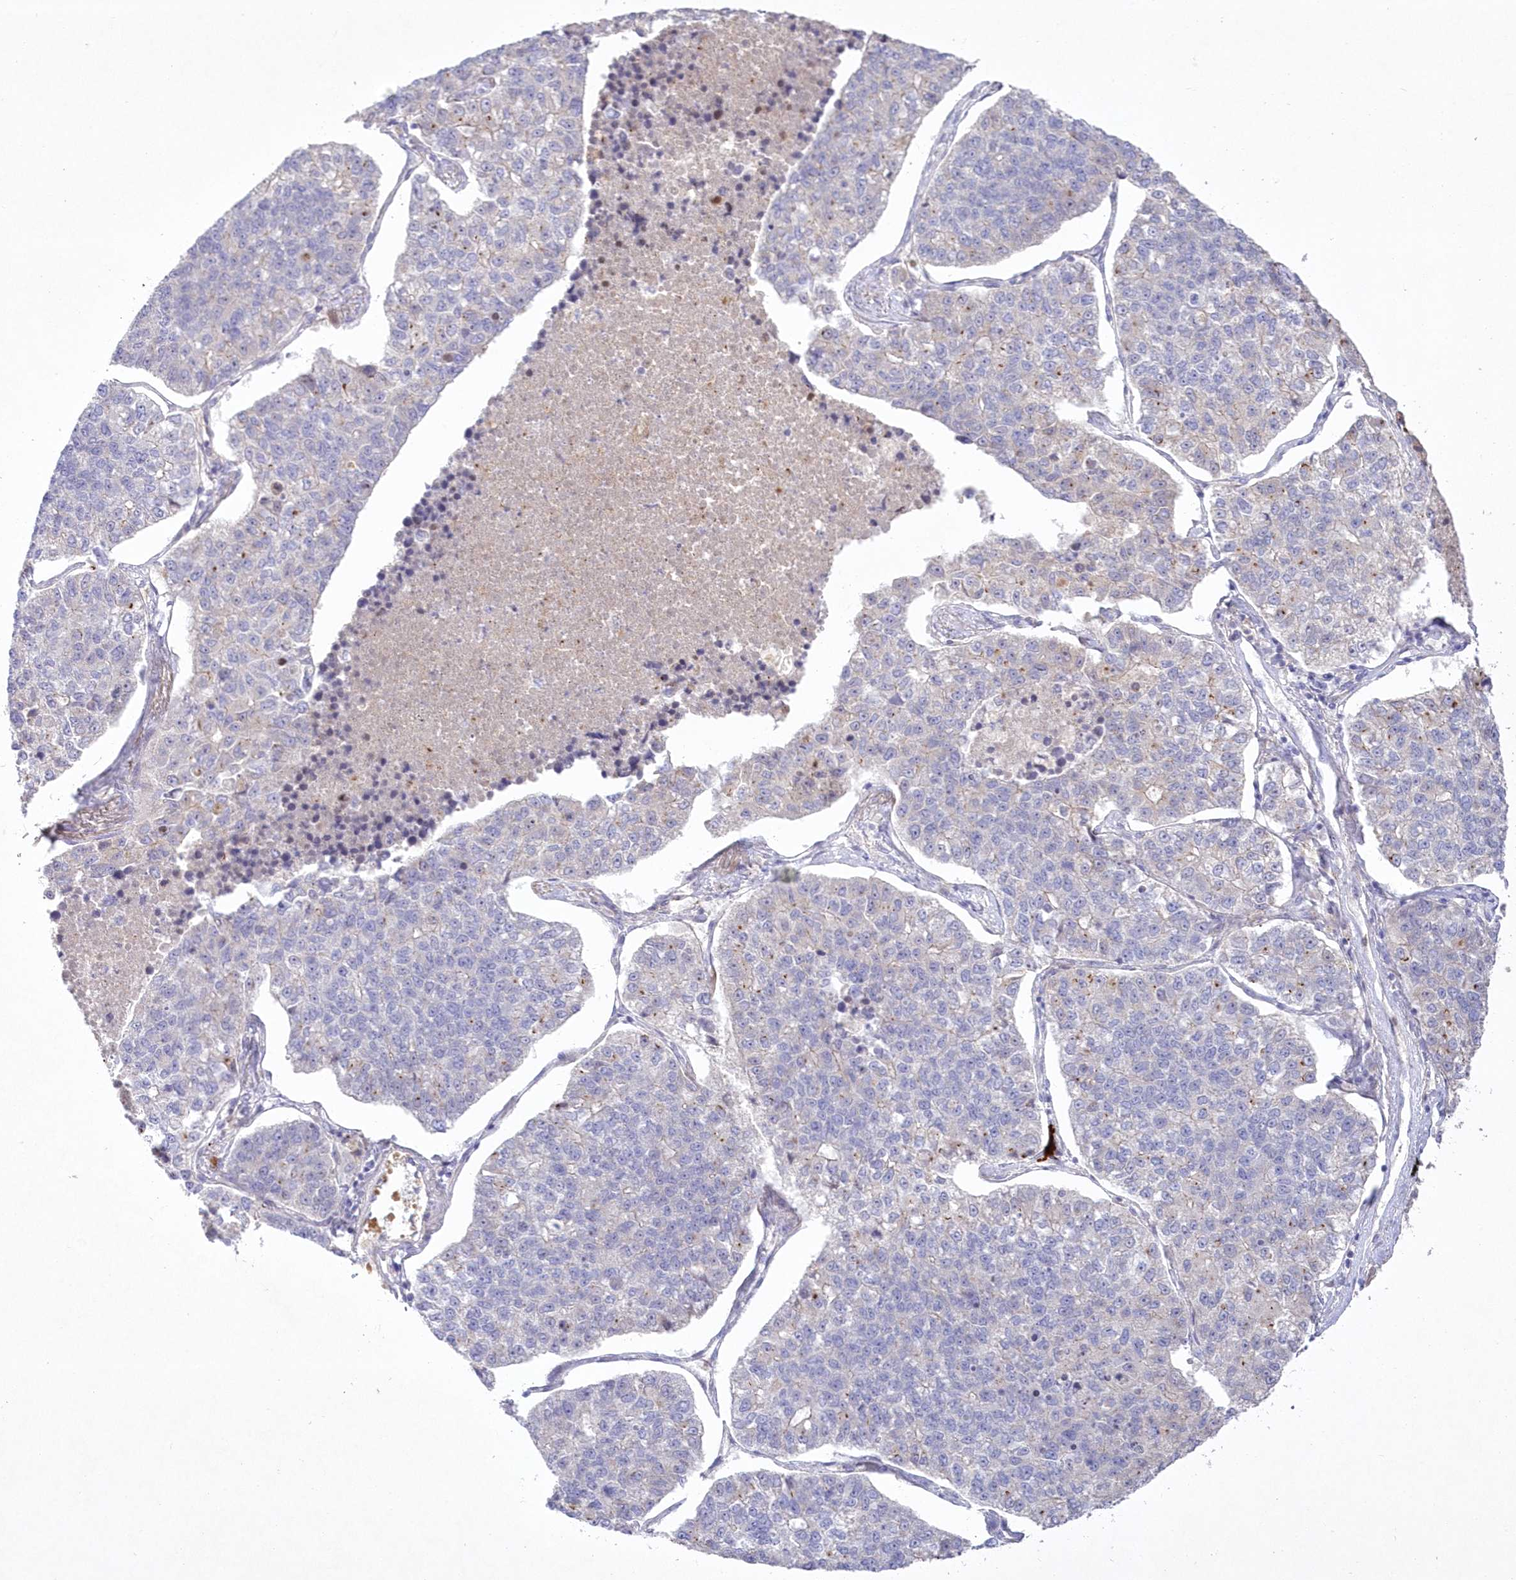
{"staining": {"intensity": "weak", "quantity": "<25%", "location": "cytoplasmic/membranous"}, "tissue": "lung cancer", "cell_type": "Tumor cells", "image_type": "cancer", "snomed": [{"axis": "morphology", "description": "Adenocarcinoma, NOS"}, {"axis": "topography", "description": "Lung"}], "caption": "The IHC histopathology image has no significant positivity in tumor cells of lung adenocarcinoma tissue.", "gene": "WBP1L", "patient": {"sex": "male", "age": 49}}